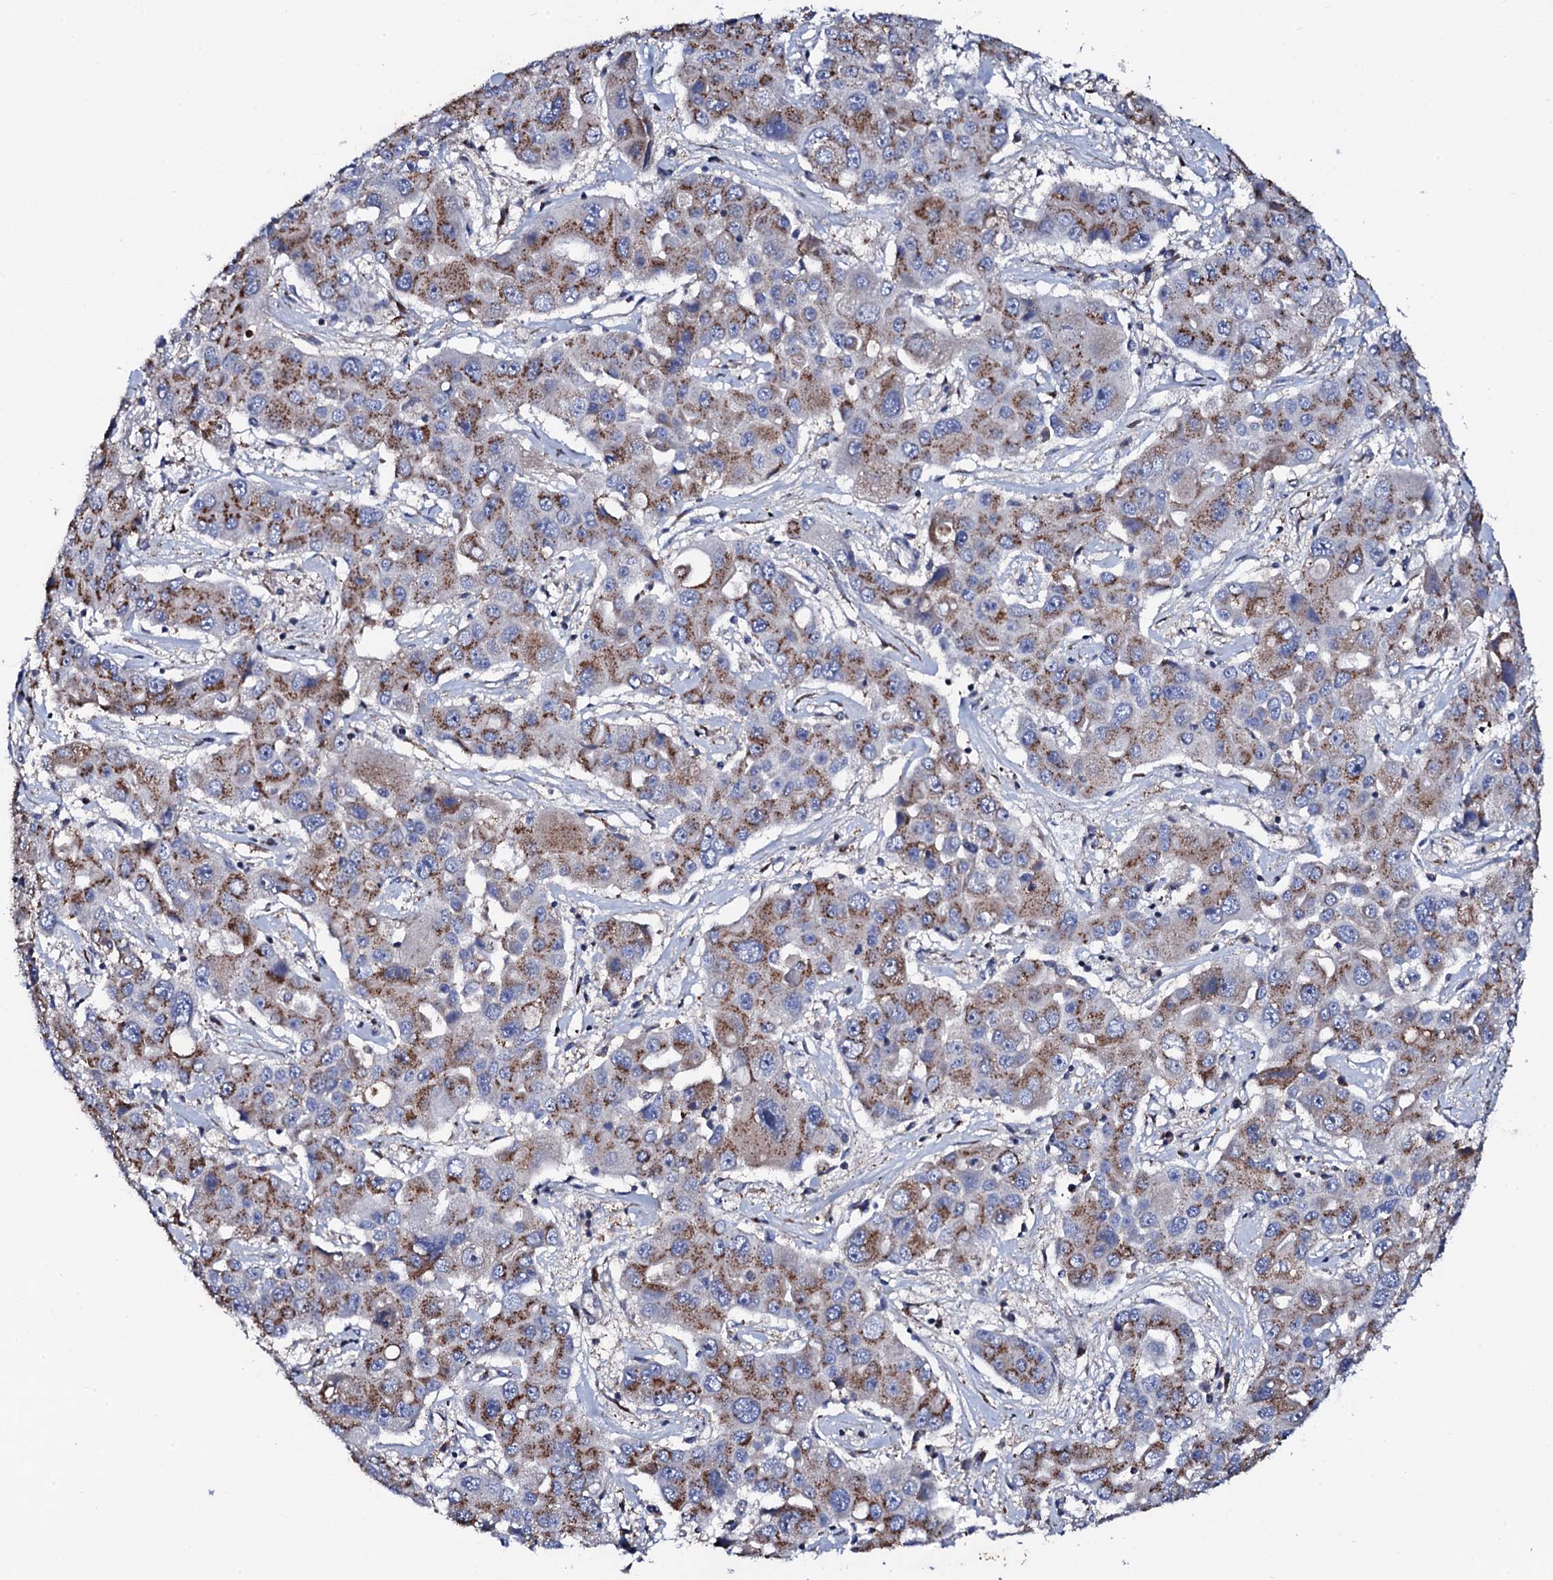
{"staining": {"intensity": "moderate", "quantity": "25%-75%", "location": "cytoplasmic/membranous"}, "tissue": "liver cancer", "cell_type": "Tumor cells", "image_type": "cancer", "snomed": [{"axis": "morphology", "description": "Cholangiocarcinoma"}, {"axis": "topography", "description": "Liver"}], "caption": "A photomicrograph showing moderate cytoplasmic/membranous expression in about 25%-75% of tumor cells in cholangiocarcinoma (liver), as visualized by brown immunohistochemical staining.", "gene": "PLET1", "patient": {"sex": "male", "age": 67}}